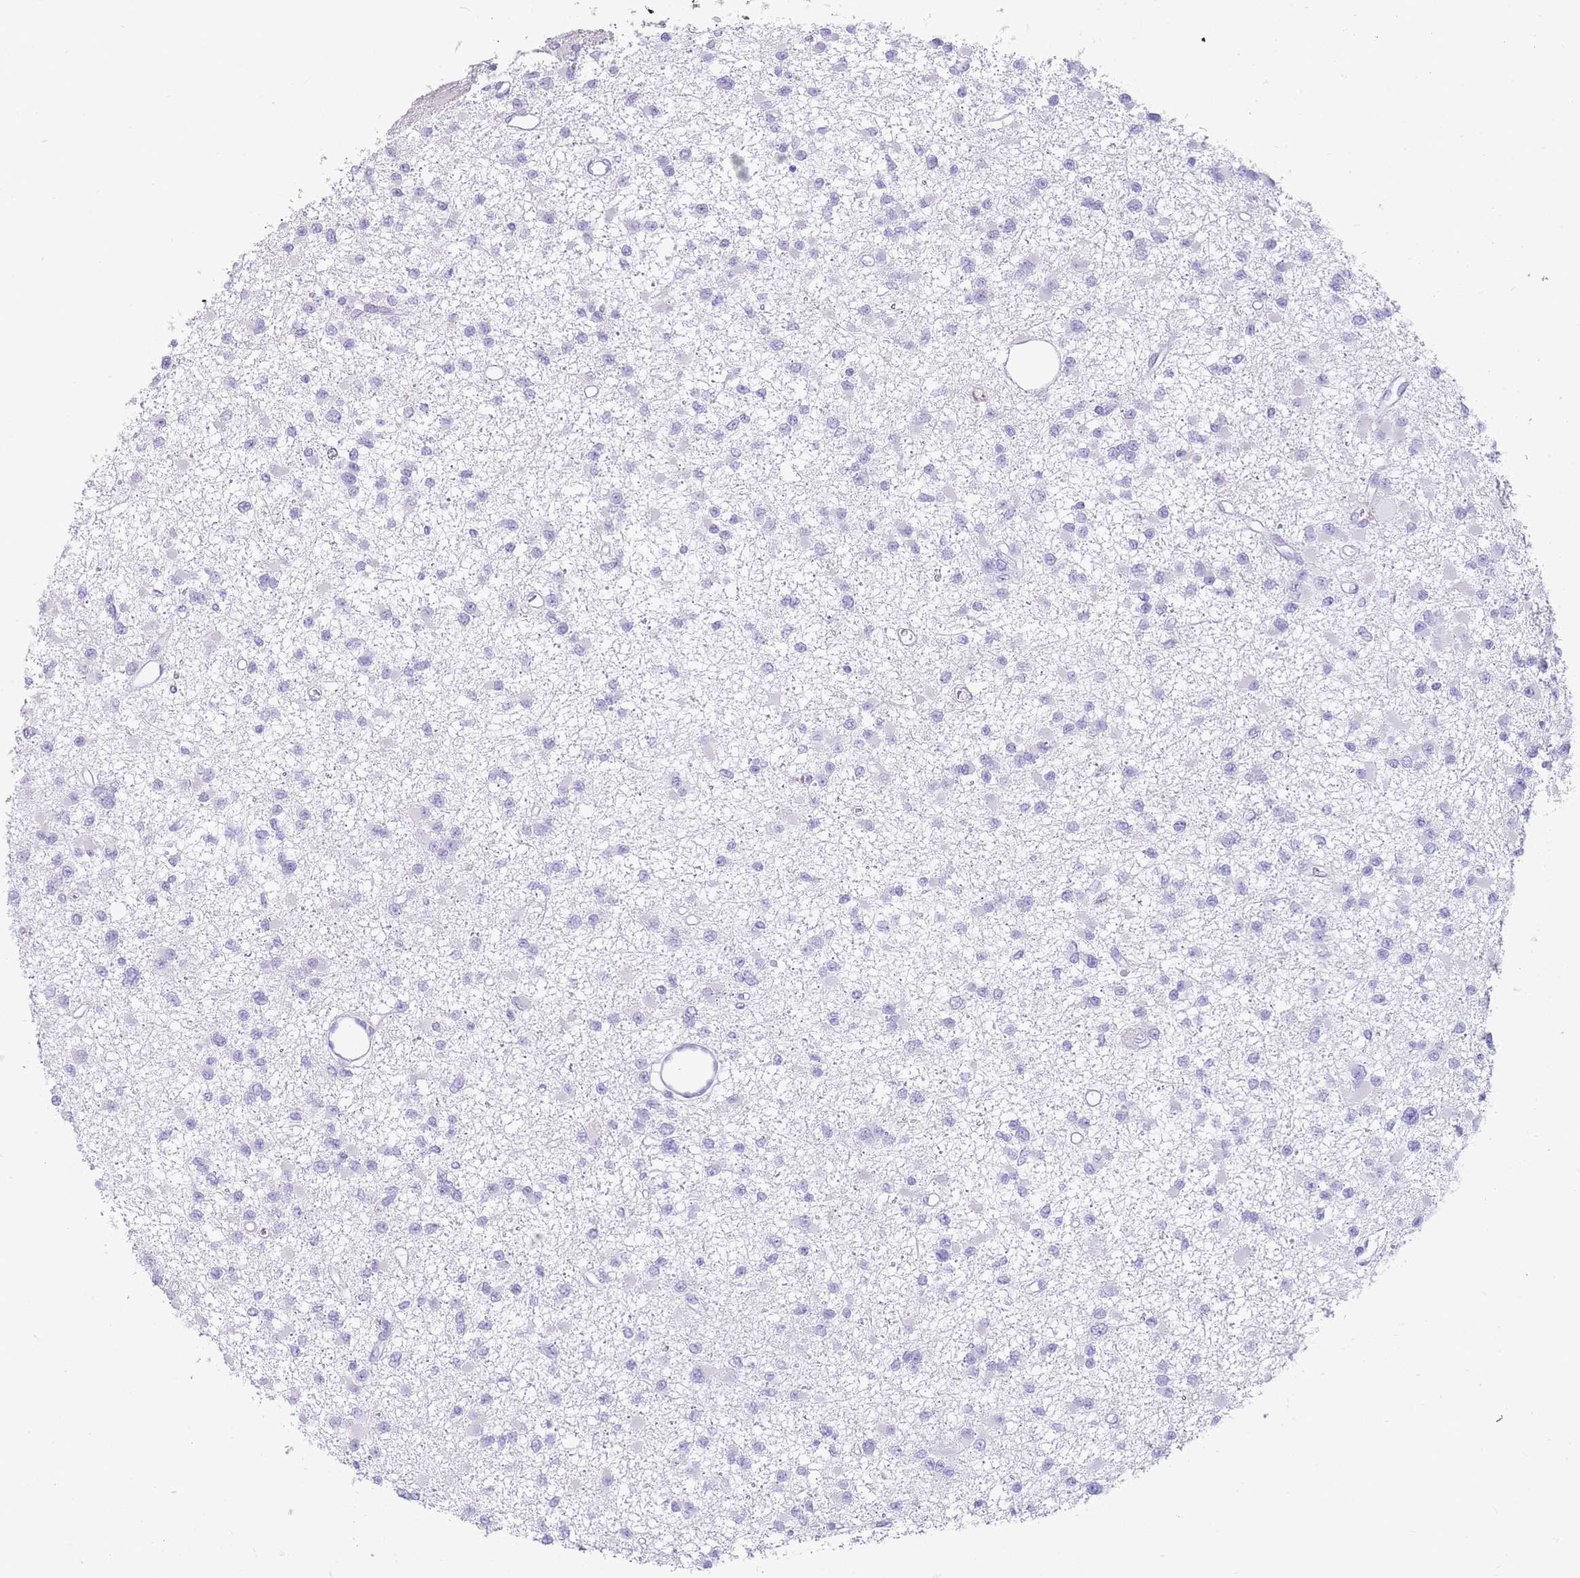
{"staining": {"intensity": "negative", "quantity": "none", "location": "none"}, "tissue": "glioma", "cell_type": "Tumor cells", "image_type": "cancer", "snomed": [{"axis": "morphology", "description": "Glioma, malignant, Low grade"}, {"axis": "topography", "description": "Brain"}], "caption": "An image of human glioma is negative for staining in tumor cells.", "gene": "UPK1A", "patient": {"sex": "female", "age": 22}}